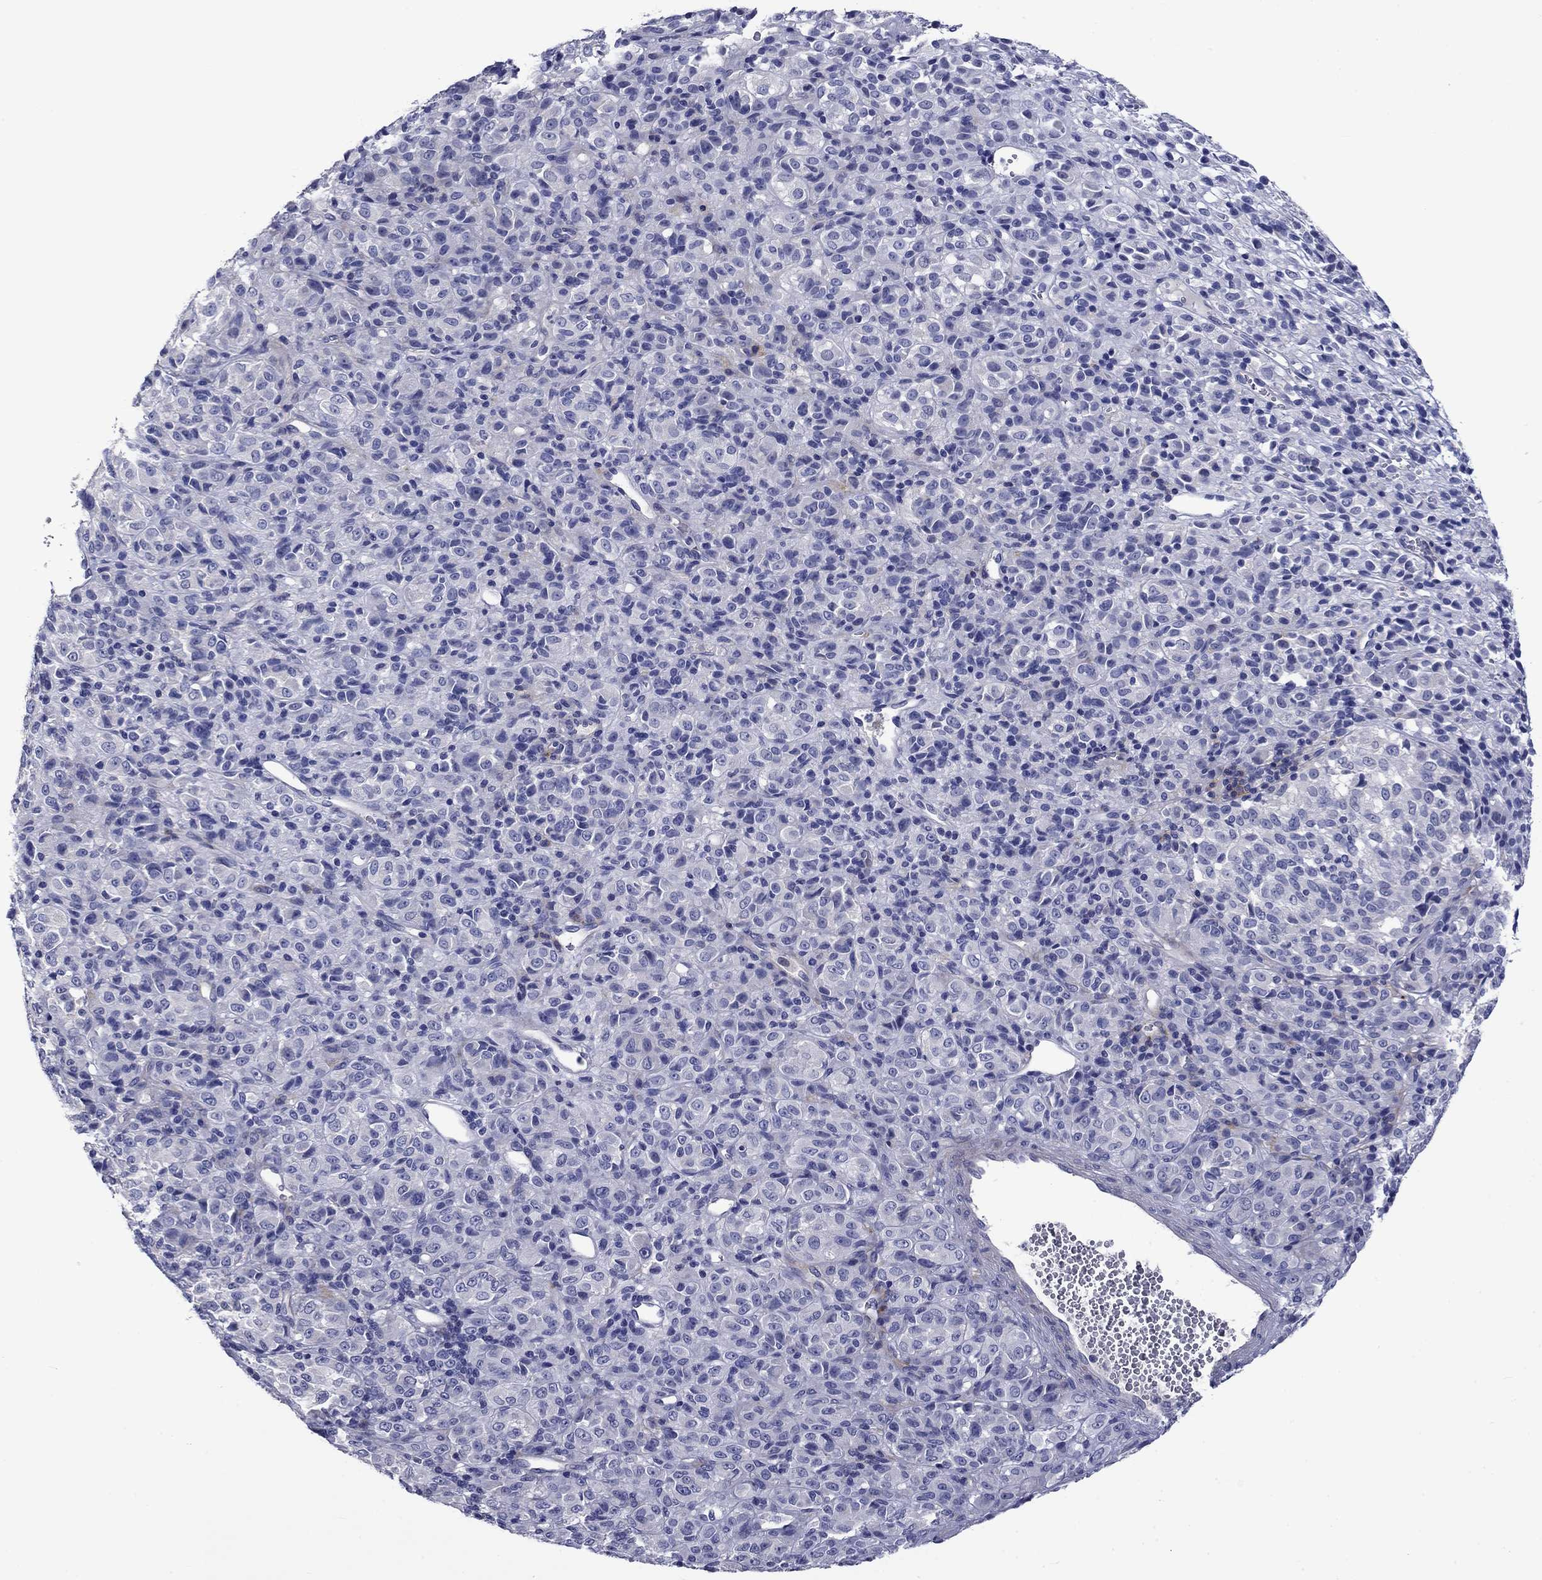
{"staining": {"intensity": "negative", "quantity": "none", "location": "none"}, "tissue": "melanoma", "cell_type": "Tumor cells", "image_type": "cancer", "snomed": [{"axis": "morphology", "description": "Malignant melanoma, Metastatic site"}, {"axis": "topography", "description": "Brain"}], "caption": "DAB (3,3'-diaminobenzidine) immunohistochemical staining of human melanoma demonstrates no significant positivity in tumor cells.", "gene": "CNDP1", "patient": {"sex": "female", "age": 56}}